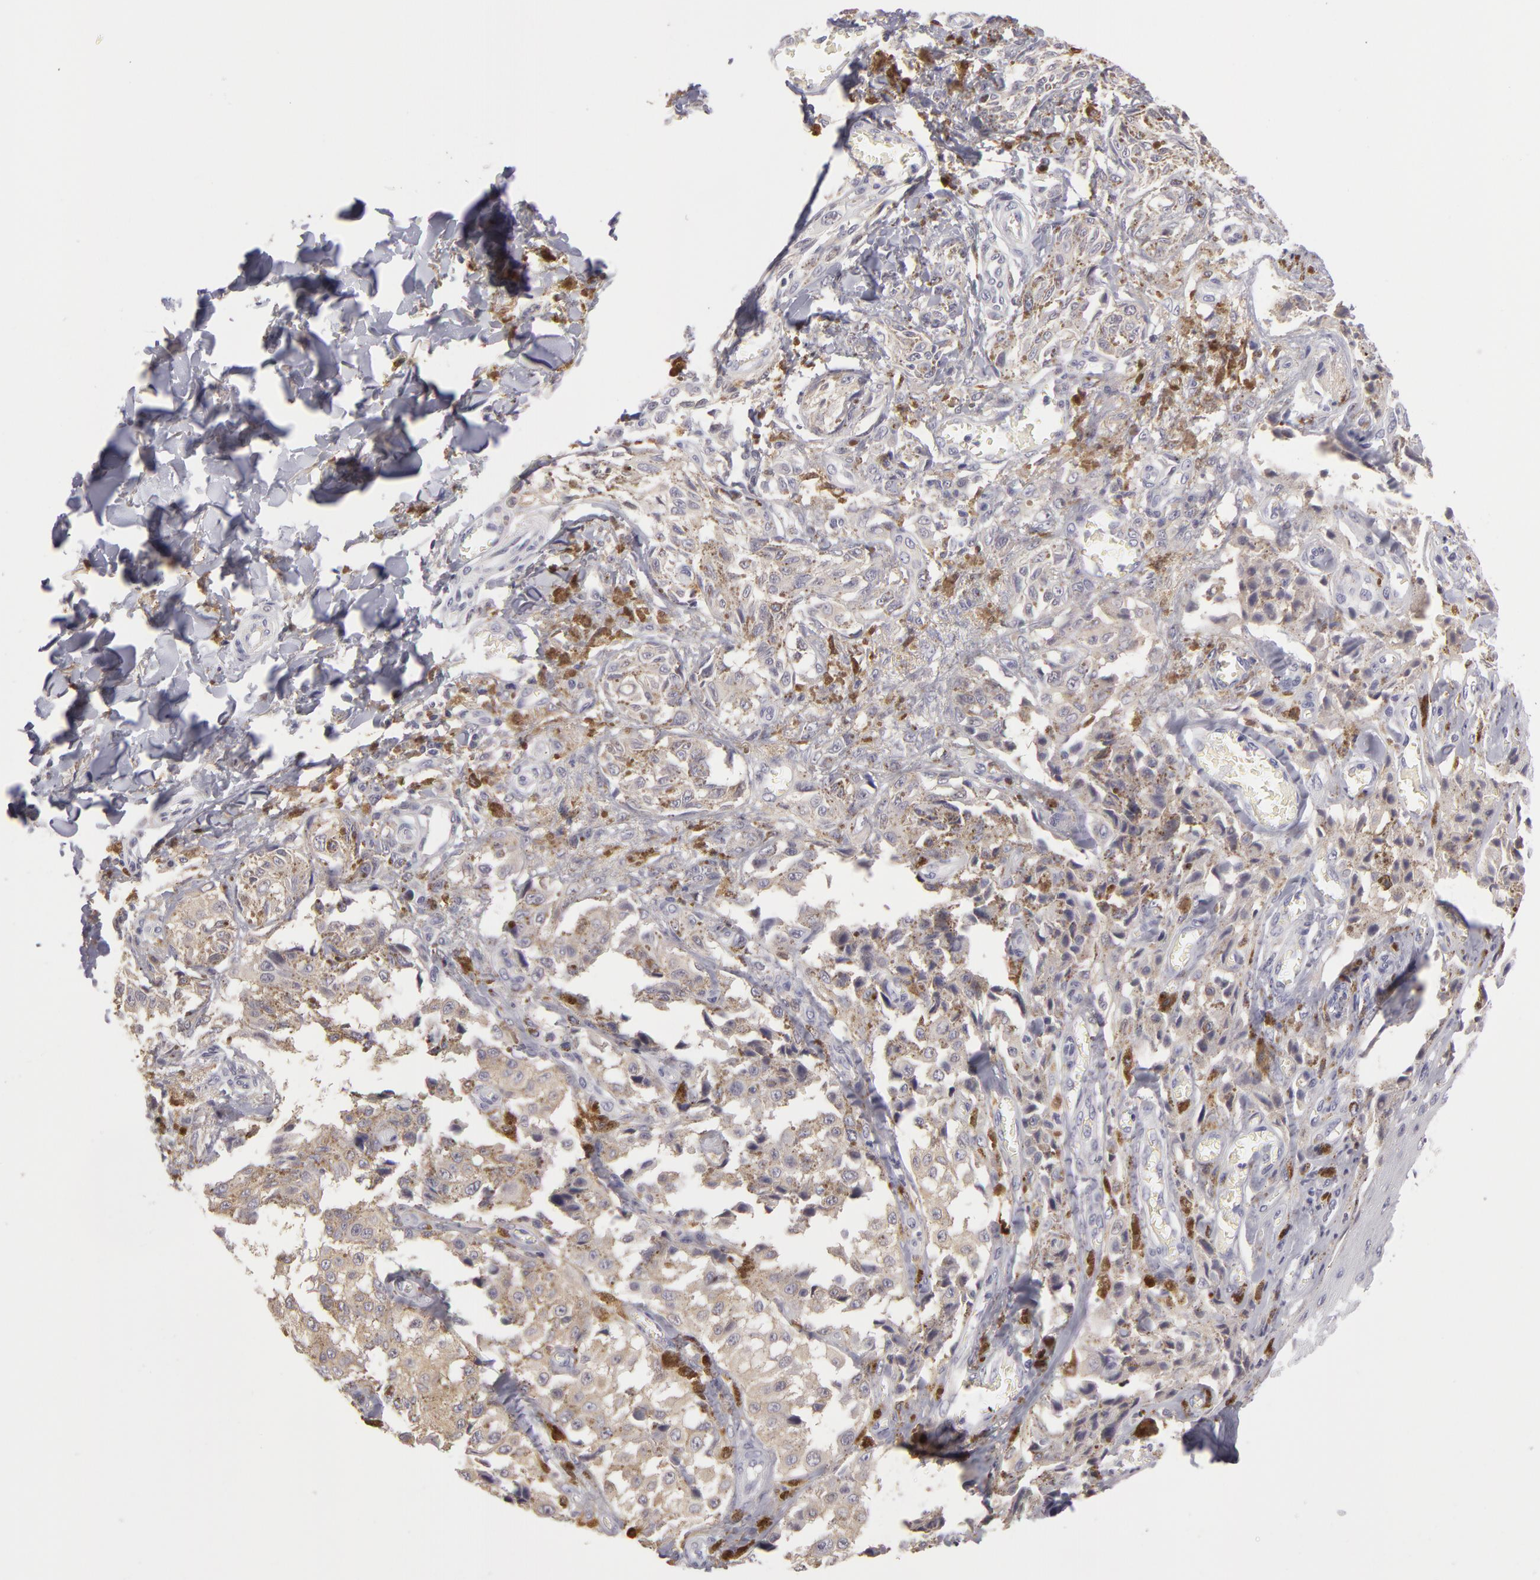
{"staining": {"intensity": "negative", "quantity": "none", "location": "none"}, "tissue": "melanoma", "cell_type": "Tumor cells", "image_type": "cancer", "snomed": [{"axis": "morphology", "description": "Malignant melanoma, NOS"}, {"axis": "topography", "description": "Skin"}], "caption": "Immunohistochemistry of human melanoma reveals no positivity in tumor cells.", "gene": "GNPDA1", "patient": {"sex": "female", "age": 82}}